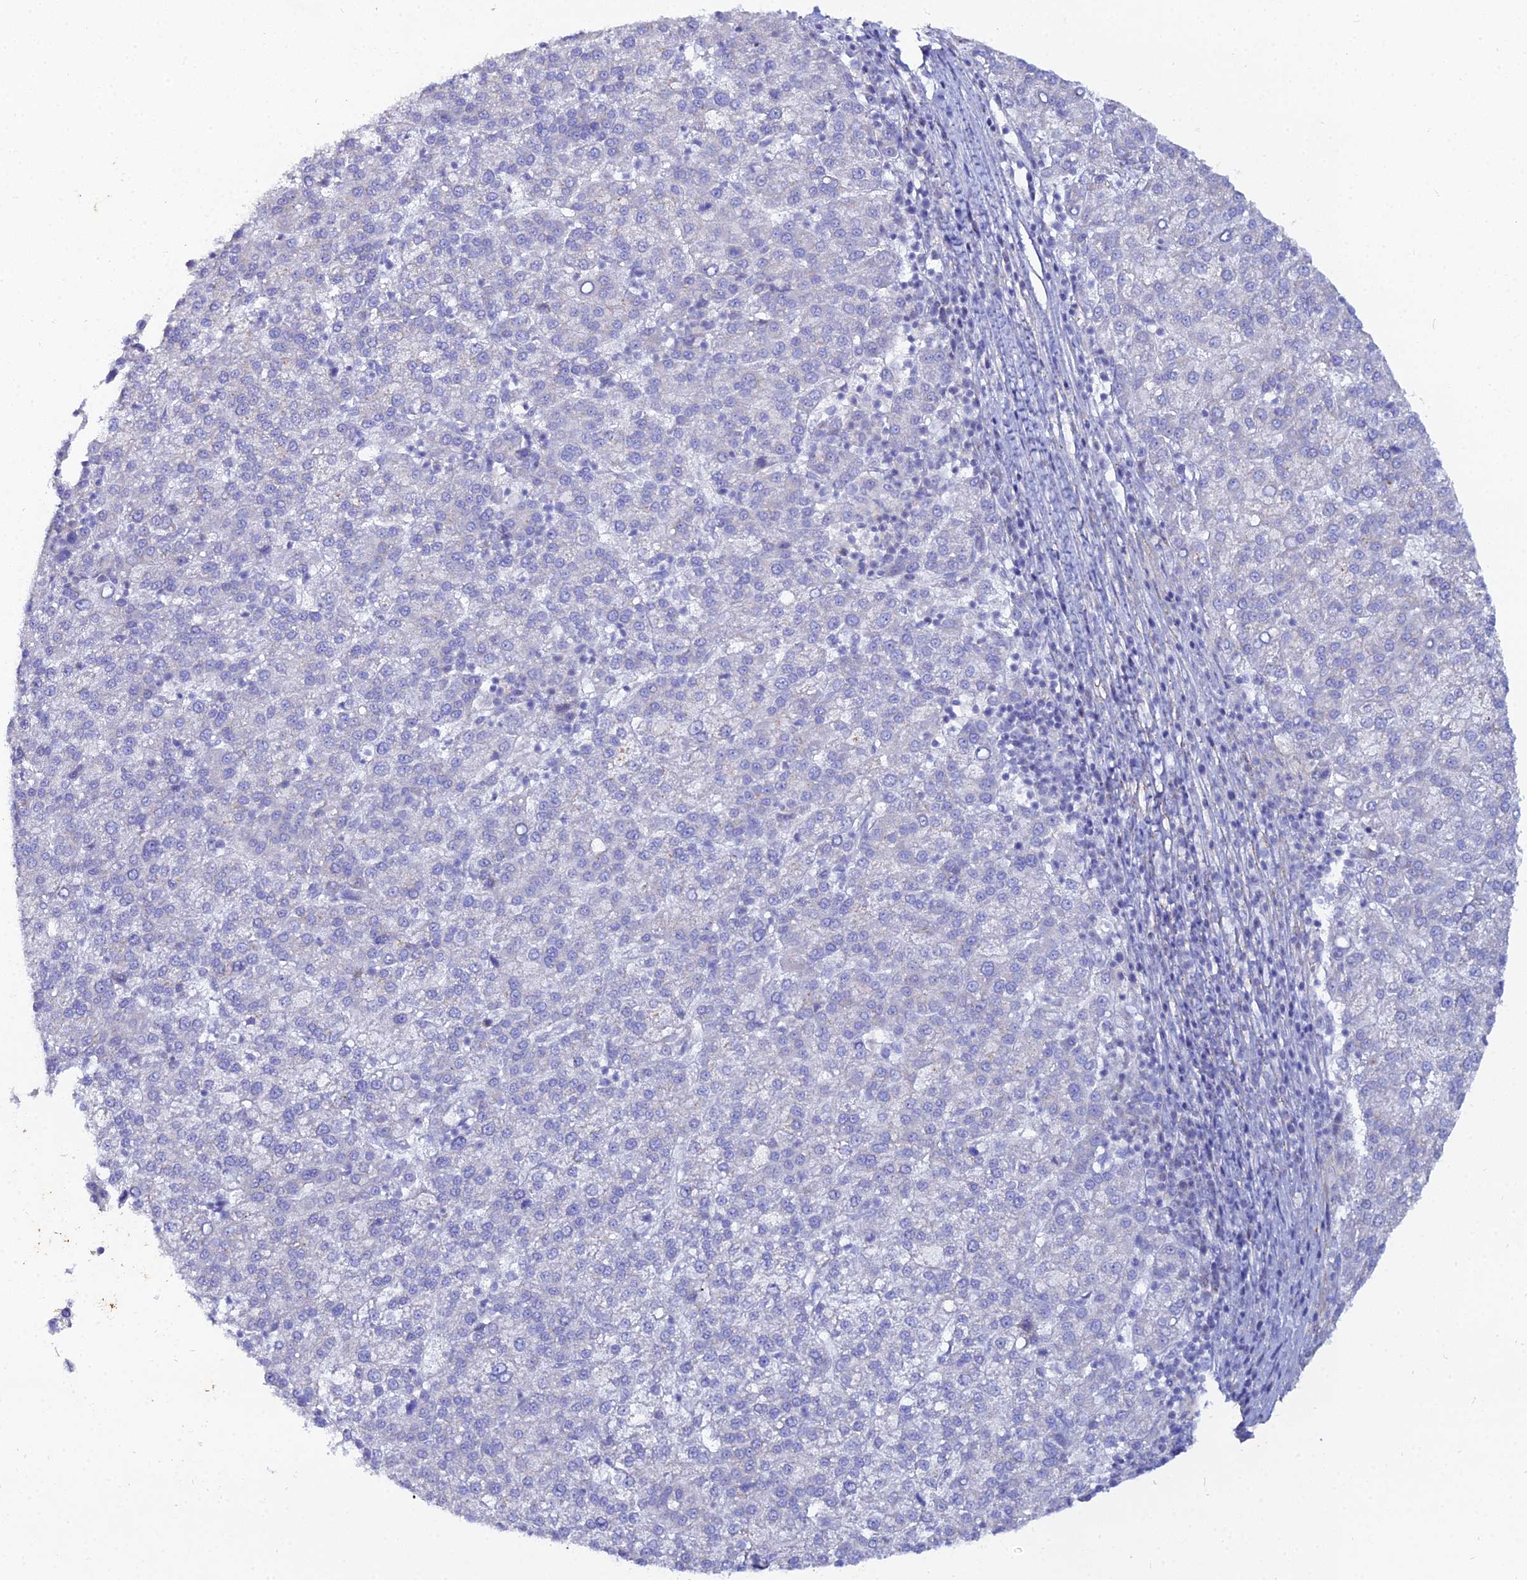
{"staining": {"intensity": "negative", "quantity": "none", "location": "none"}, "tissue": "liver cancer", "cell_type": "Tumor cells", "image_type": "cancer", "snomed": [{"axis": "morphology", "description": "Carcinoma, Hepatocellular, NOS"}, {"axis": "topography", "description": "Liver"}], "caption": "DAB (3,3'-diaminobenzidine) immunohistochemical staining of human liver cancer demonstrates no significant expression in tumor cells.", "gene": "DHX34", "patient": {"sex": "female", "age": 58}}